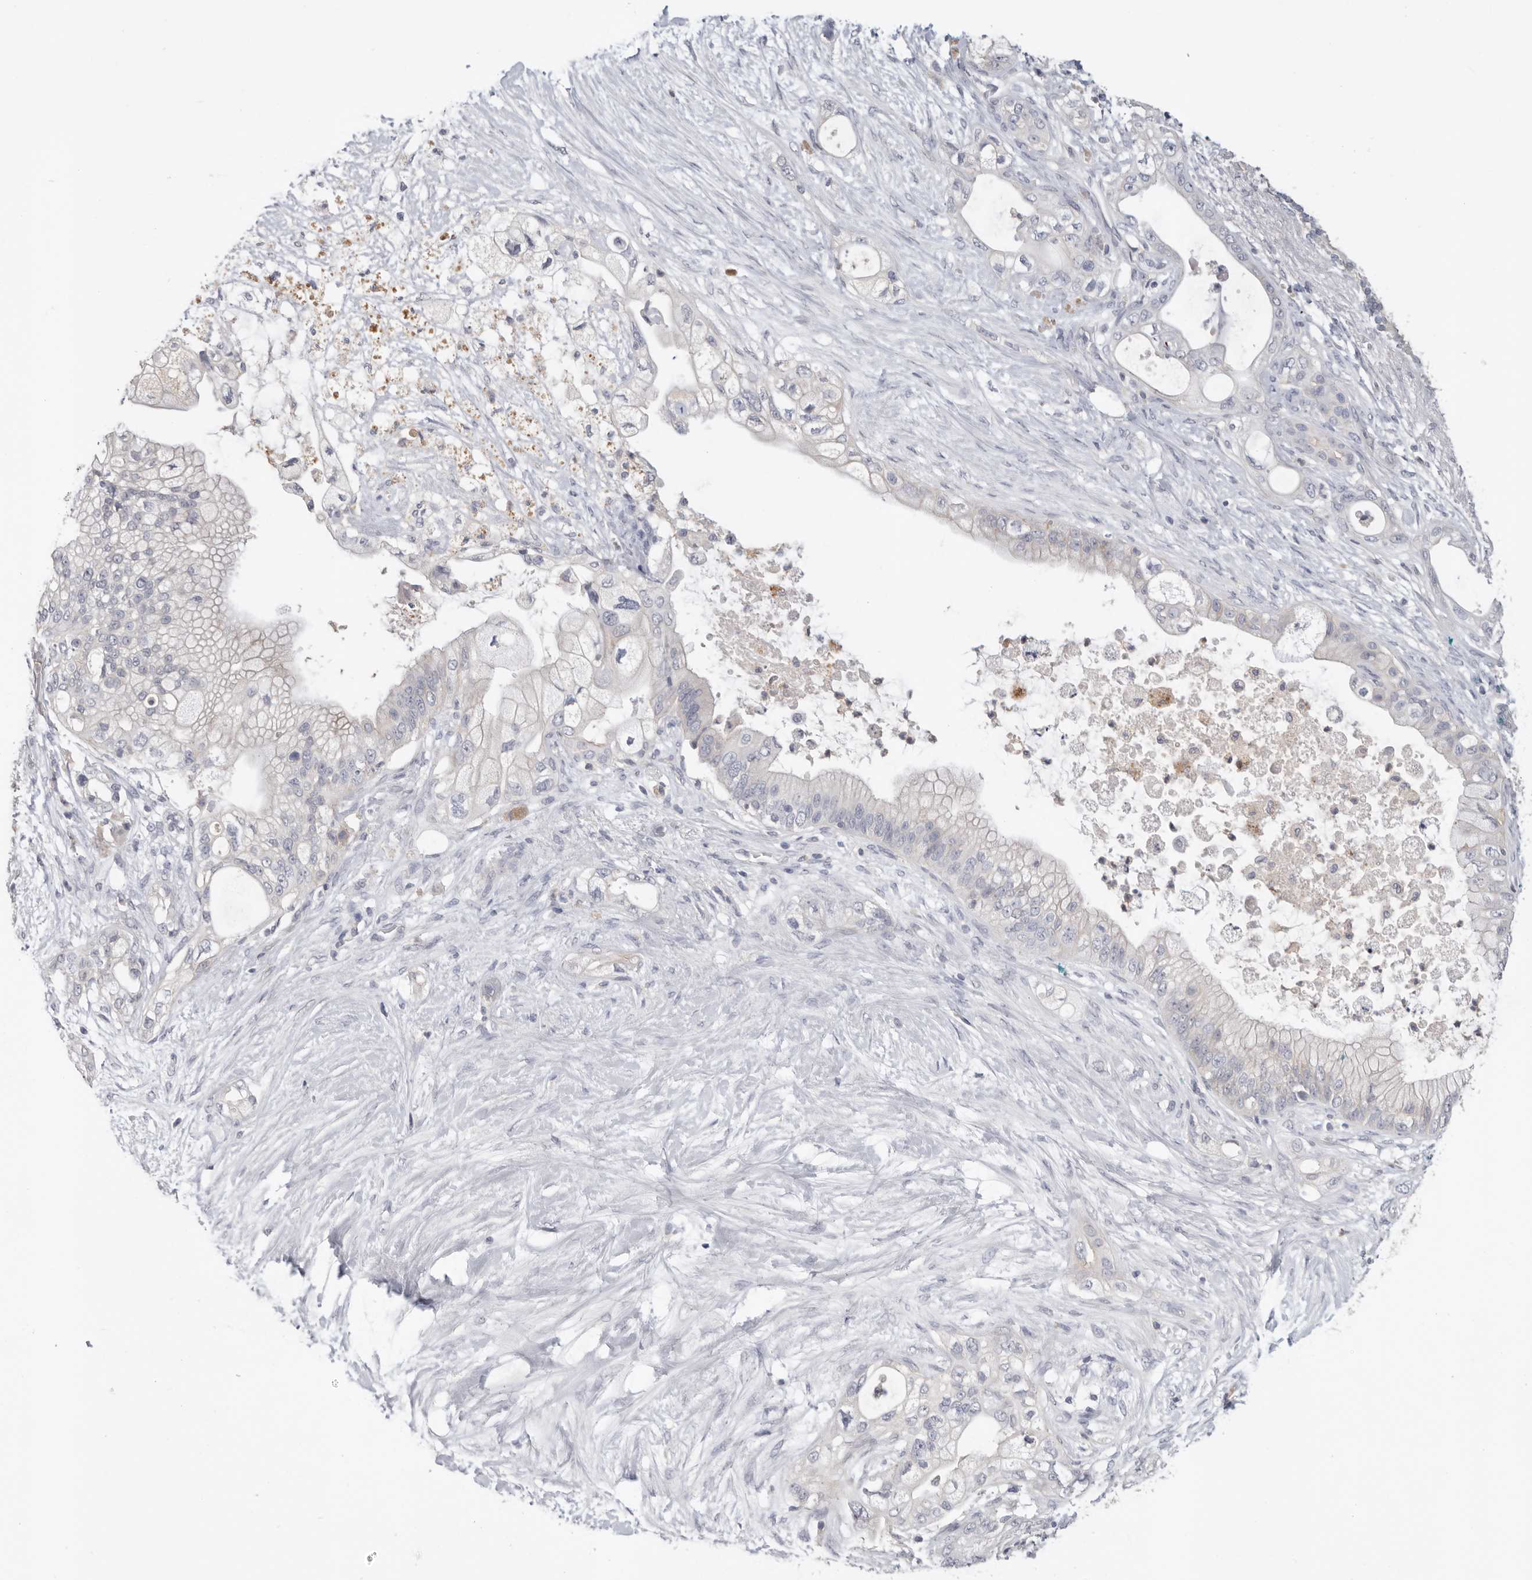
{"staining": {"intensity": "negative", "quantity": "none", "location": "none"}, "tissue": "pancreatic cancer", "cell_type": "Tumor cells", "image_type": "cancer", "snomed": [{"axis": "morphology", "description": "Adenocarcinoma, NOS"}, {"axis": "topography", "description": "Pancreas"}], "caption": "An image of pancreatic cancer (adenocarcinoma) stained for a protein reveals no brown staining in tumor cells.", "gene": "WDTC1", "patient": {"sex": "male", "age": 53}}